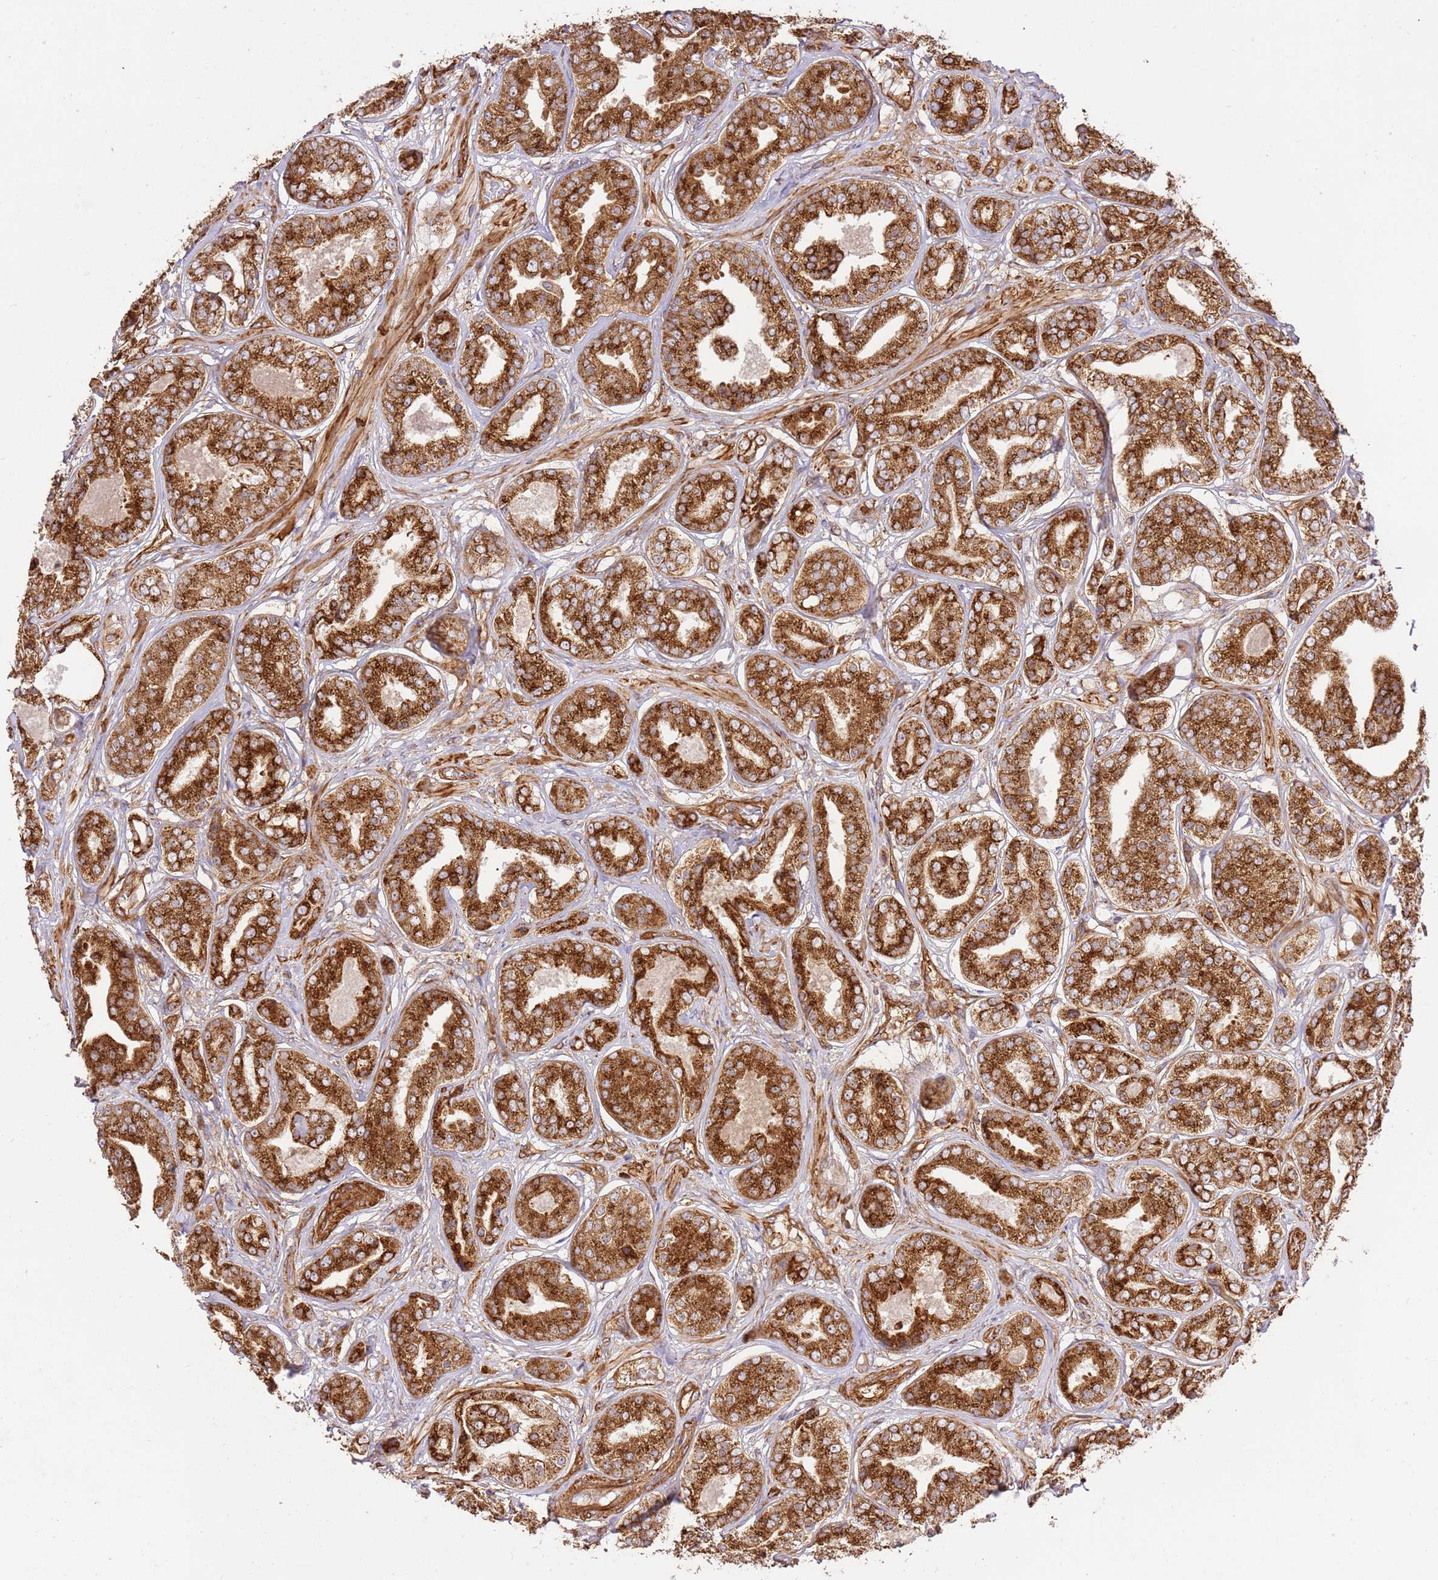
{"staining": {"intensity": "strong", "quantity": ">75%", "location": "cytoplasmic/membranous"}, "tissue": "prostate cancer", "cell_type": "Tumor cells", "image_type": "cancer", "snomed": [{"axis": "morphology", "description": "Adenocarcinoma, High grade"}, {"axis": "topography", "description": "Prostate"}], "caption": "A high amount of strong cytoplasmic/membranous staining is identified in about >75% of tumor cells in prostate cancer (adenocarcinoma (high-grade)) tissue. (IHC, brightfield microscopy, high magnification).", "gene": "ZBTB39", "patient": {"sex": "male", "age": 63}}